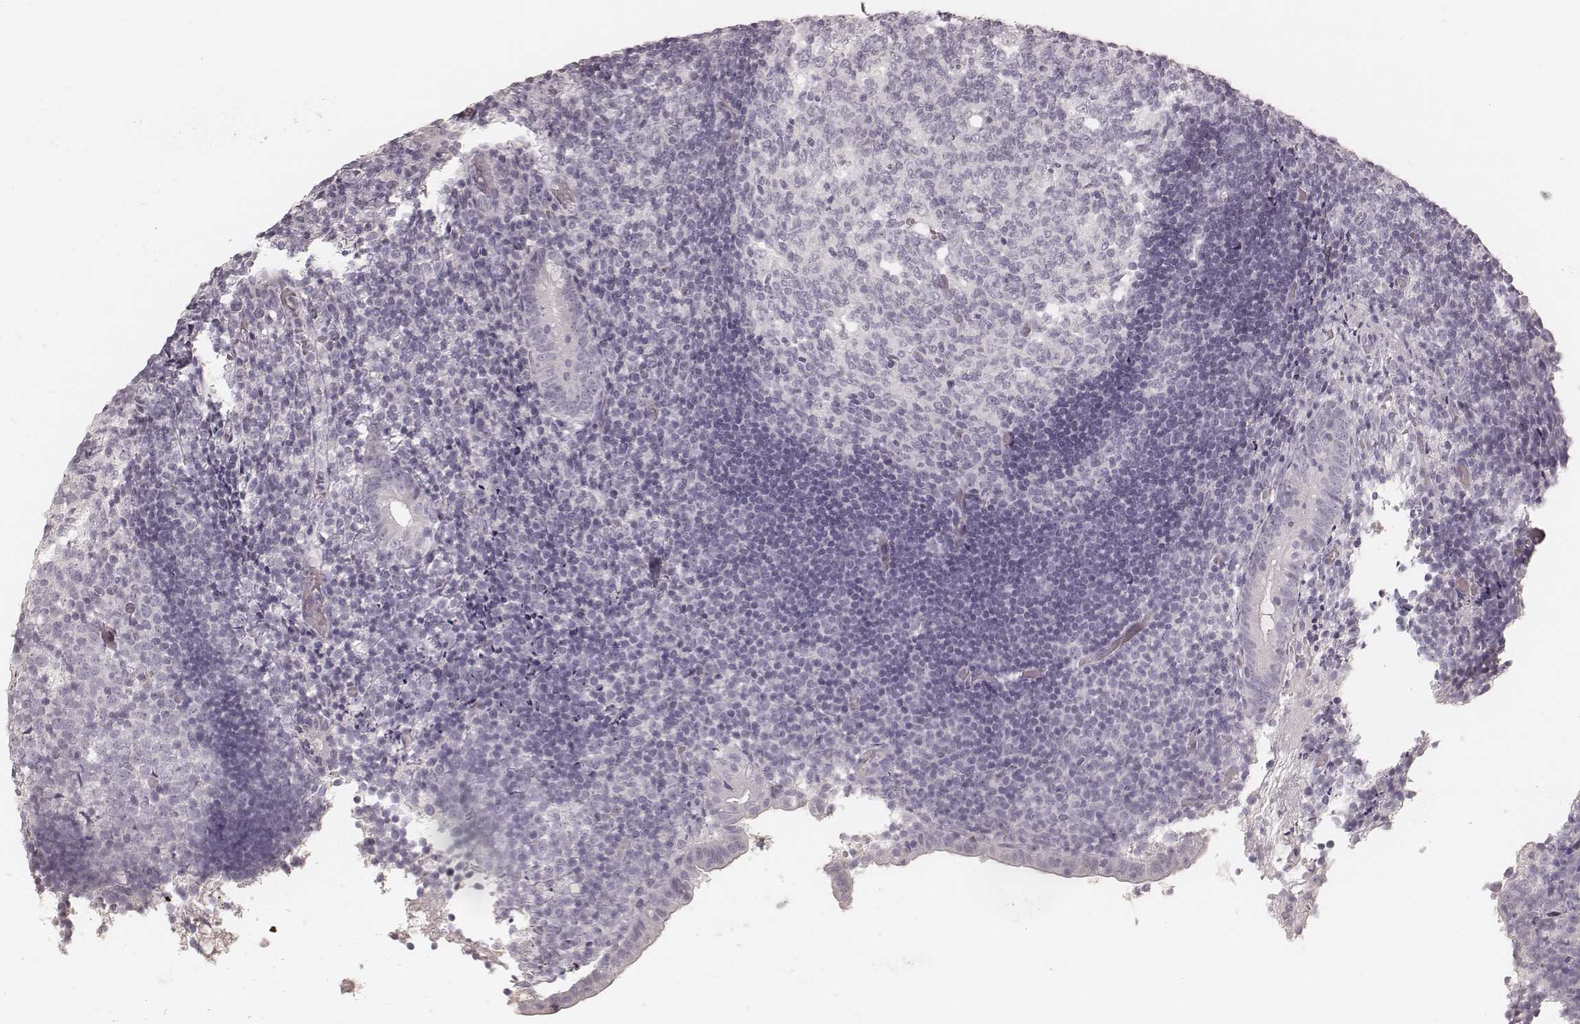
{"staining": {"intensity": "negative", "quantity": "none", "location": "none"}, "tissue": "appendix", "cell_type": "Glandular cells", "image_type": "normal", "snomed": [{"axis": "morphology", "description": "Normal tissue, NOS"}, {"axis": "topography", "description": "Appendix"}], "caption": "DAB immunohistochemical staining of unremarkable appendix reveals no significant positivity in glandular cells. (Immunohistochemistry (ihc), brightfield microscopy, high magnification).", "gene": "KRT26", "patient": {"sex": "female", "age": 32}}